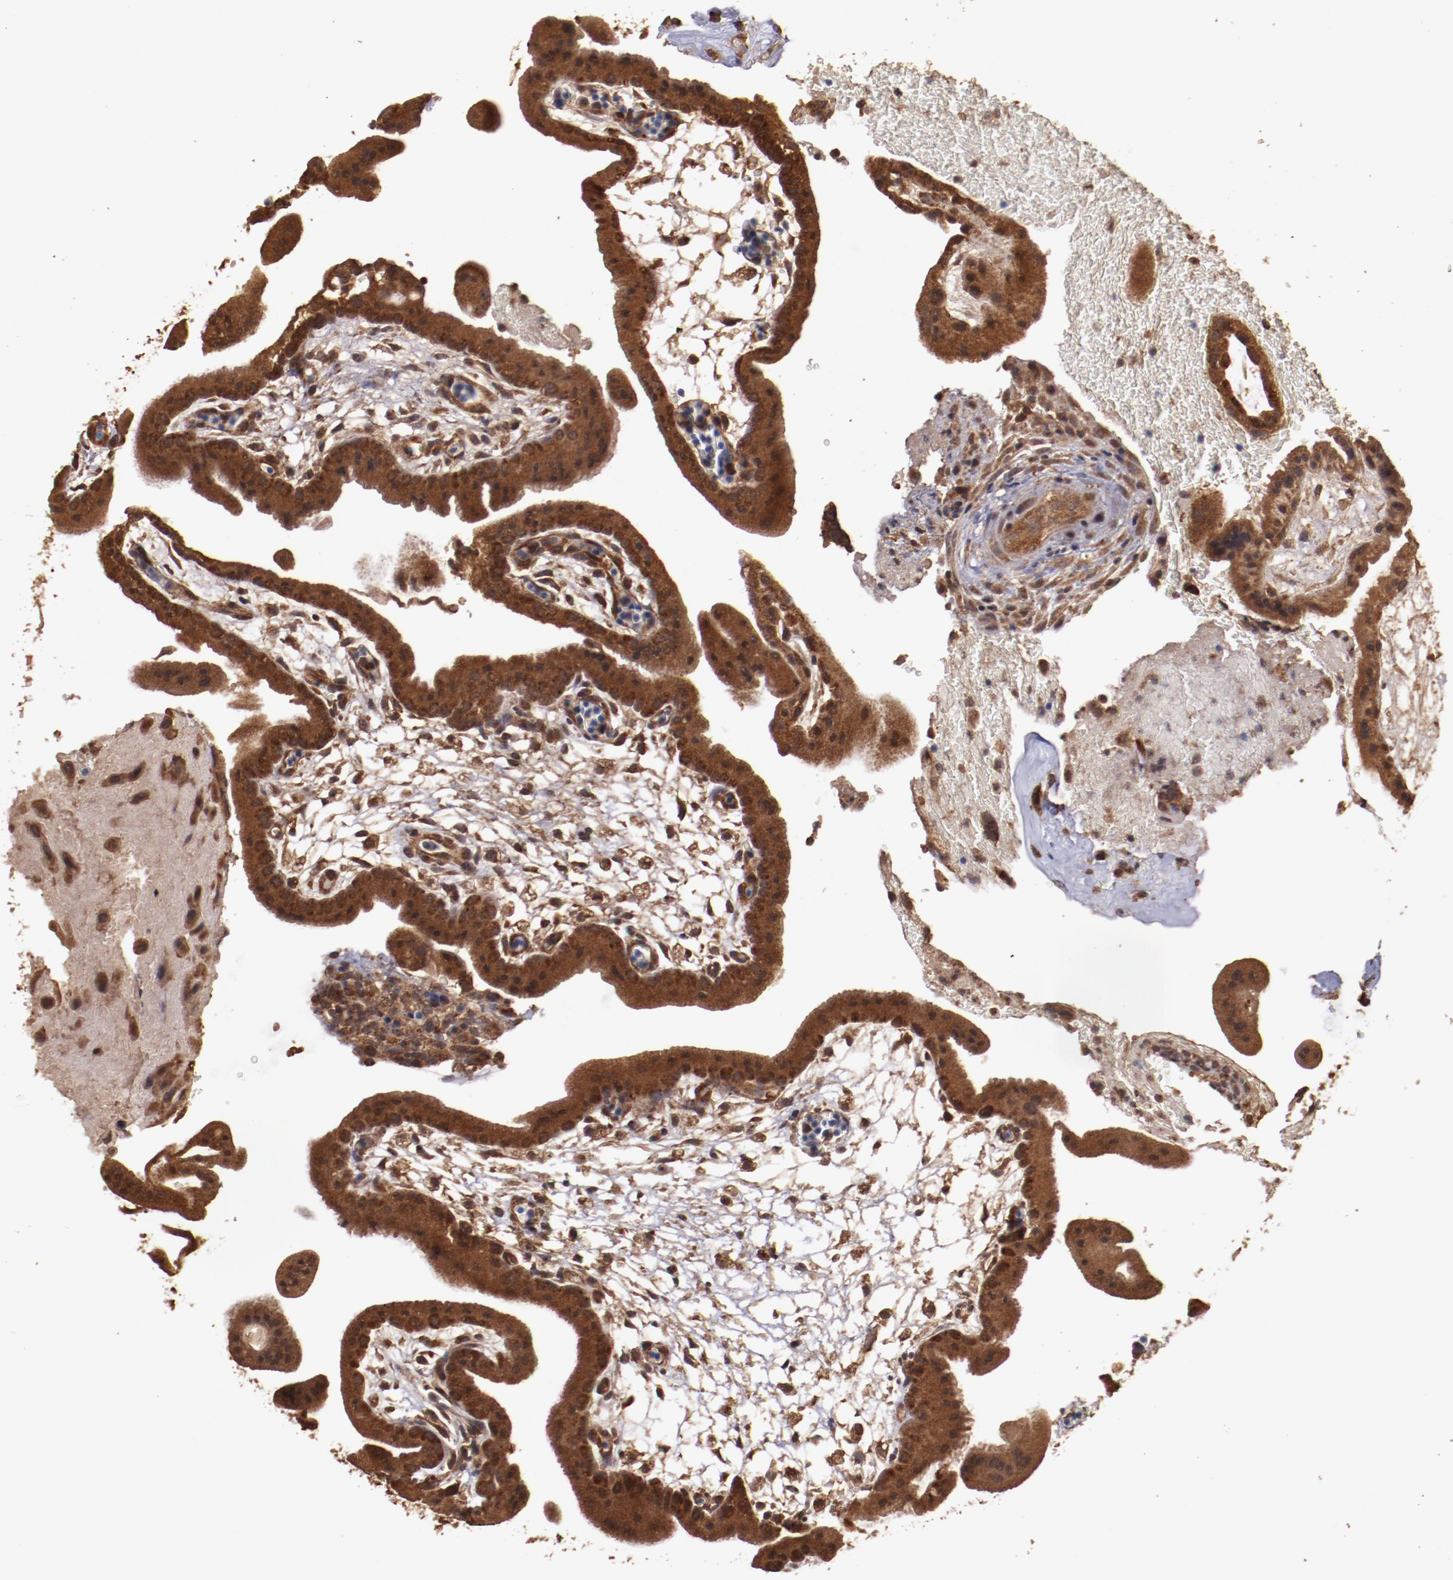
{"staining": {"intensity": "strong", "quantity": ">75%", "location": "cytoplasmic/membranous"}, "tissue": "placenta", "cell_type": "Decidual cells", "image_type": "normal", "snomed": [{"axis": "morphology", "description": "Normal tissue, NOS"}, {"axis": "topography", "description": "Placenta"}], "caption": "Immunohistochemistry (IHC) micrograph of unremarkable placenta: placenta stained using IHC displays high levels of strong protein expression localized specifically in the cytoplasmic/membranous of decidual cells, appearing as a cytoplasmic/membranous brown color.", "gene": "TXNDC16", "patient": {"sex": "female", "age": 19}}